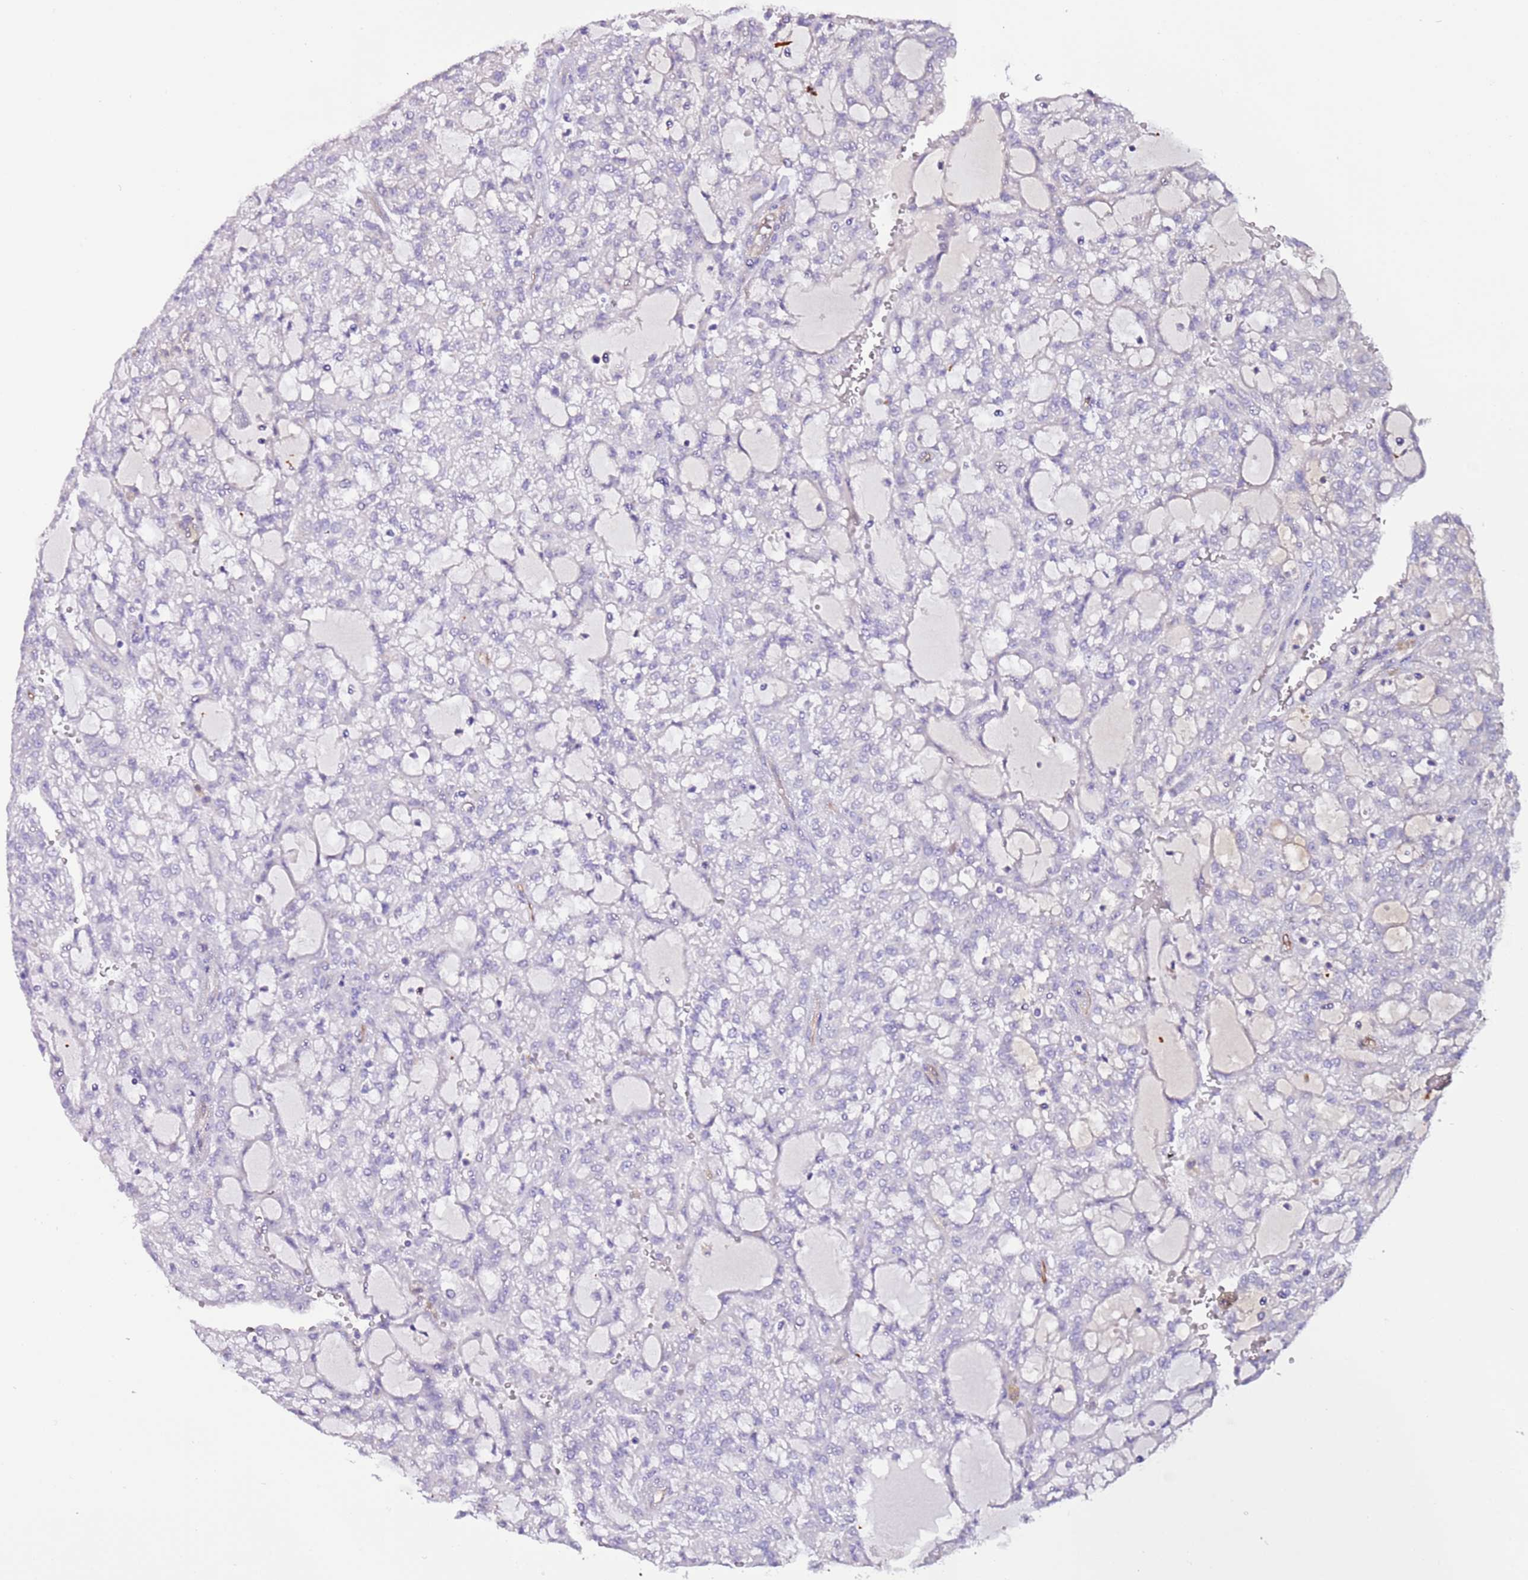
{"staining": {"intensity": "negative", "quantity": "none", "location": "none"}, "tissue": "renal cancer", "cell_type": "Tumor cells", "image_type": "cancer", "snomed": [{"axis": "morphology", "description": "Adenocarcinoma, NOS"}, {"axis": "topography", "description": "Kidney"}], "caption": "Photomicrograph shows no protein staining in tumor cells of renal cancer (adenocarcinoma) tissue.", "gene": "FAM174C", "patient": {"sex": "male", "age": 63}}